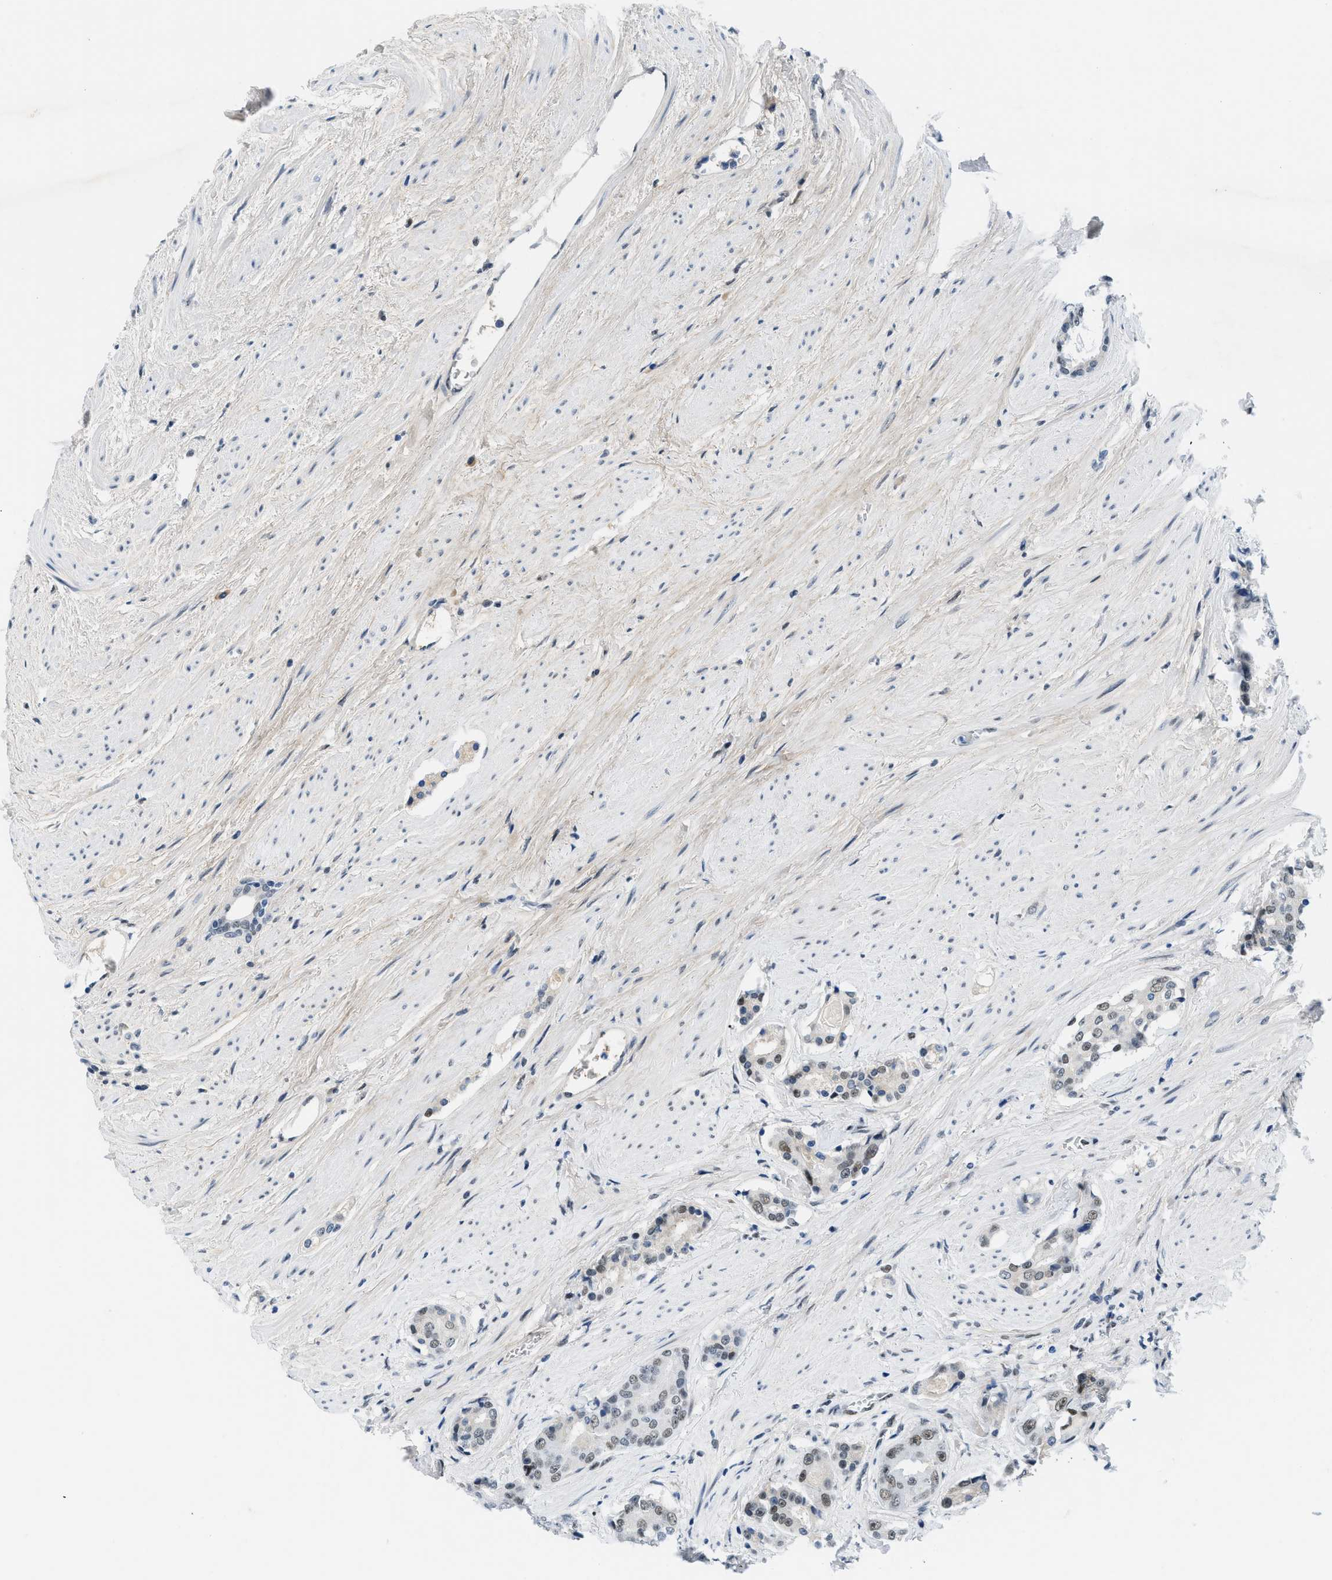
{"staining": {"intensity": "moderate", "quantity": "25%-75%", "location": "nuclear"}, "tissue": "prostate cancer", "cell_type": "Tumor cells", "image_type": "cancer", "snomed": [{"axis": "morphology", "description": "Adenocarcinoma, High grade"}, {"axis": "topography", "description": "Prostate"}], "caption": "Prostate cancer stained with IHC exhibits moderate nuclear expression in approximately 25%-75% of tumor cells.", "gene": "SMARCAD1", "patient": {"sex": "male", "age": 71}}